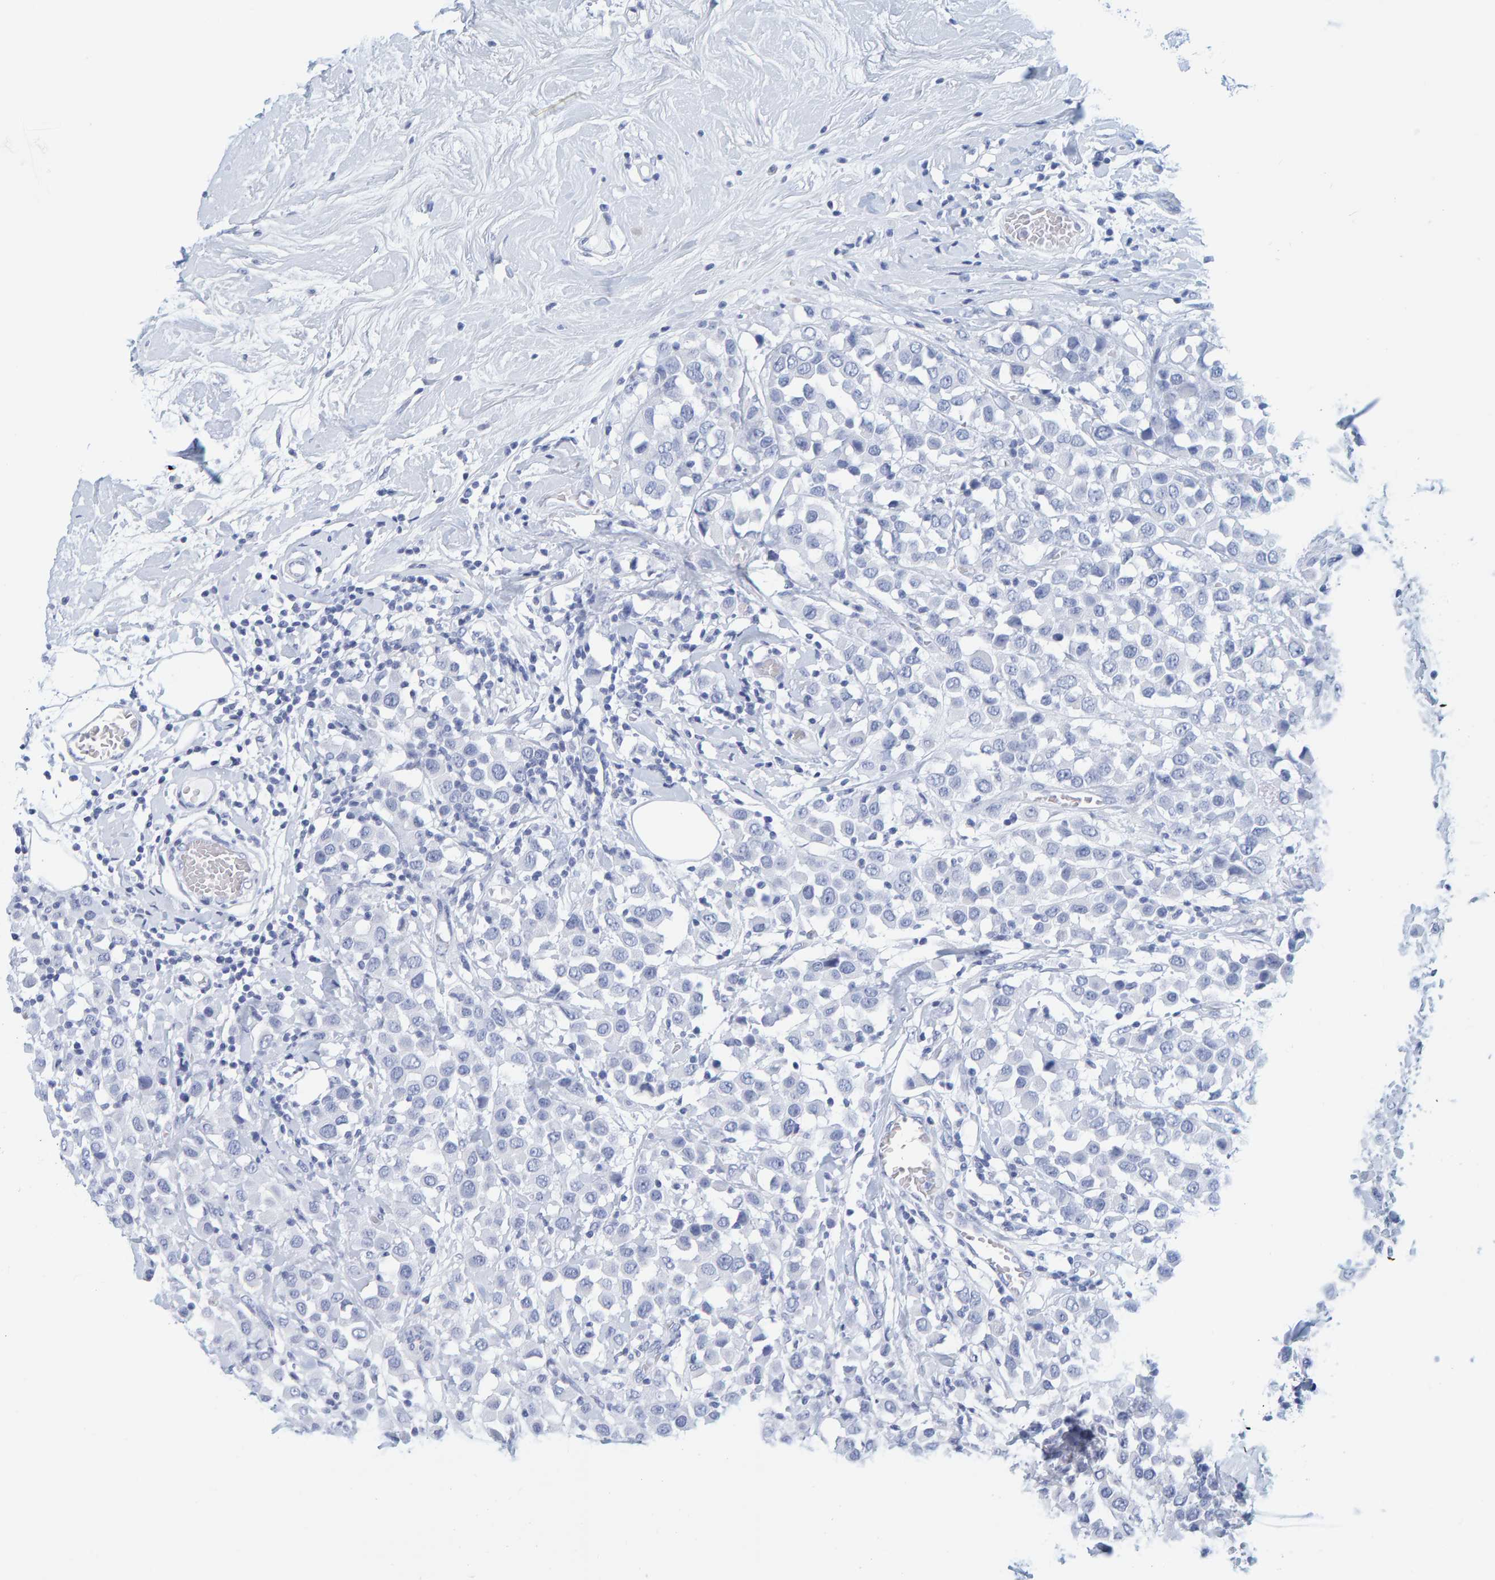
{"staining": {"intensity": "negative", "quantity": "none", "location": "none"}, "tissue": "breast cancer", "cell_type": "Tumor cells", "image_type": "cancer", "snomed": [{"axis": "morphology", "description": "Duct carcinoma"}, {"axis": "topography", "description": "Breast"}], "caption": "Breast cancer stained for a protein using immunohistochemistry (IHC) displays no staining tumor cells.", "gene": "SFTPC", "patient": {"sex": "female", "age": 61}}